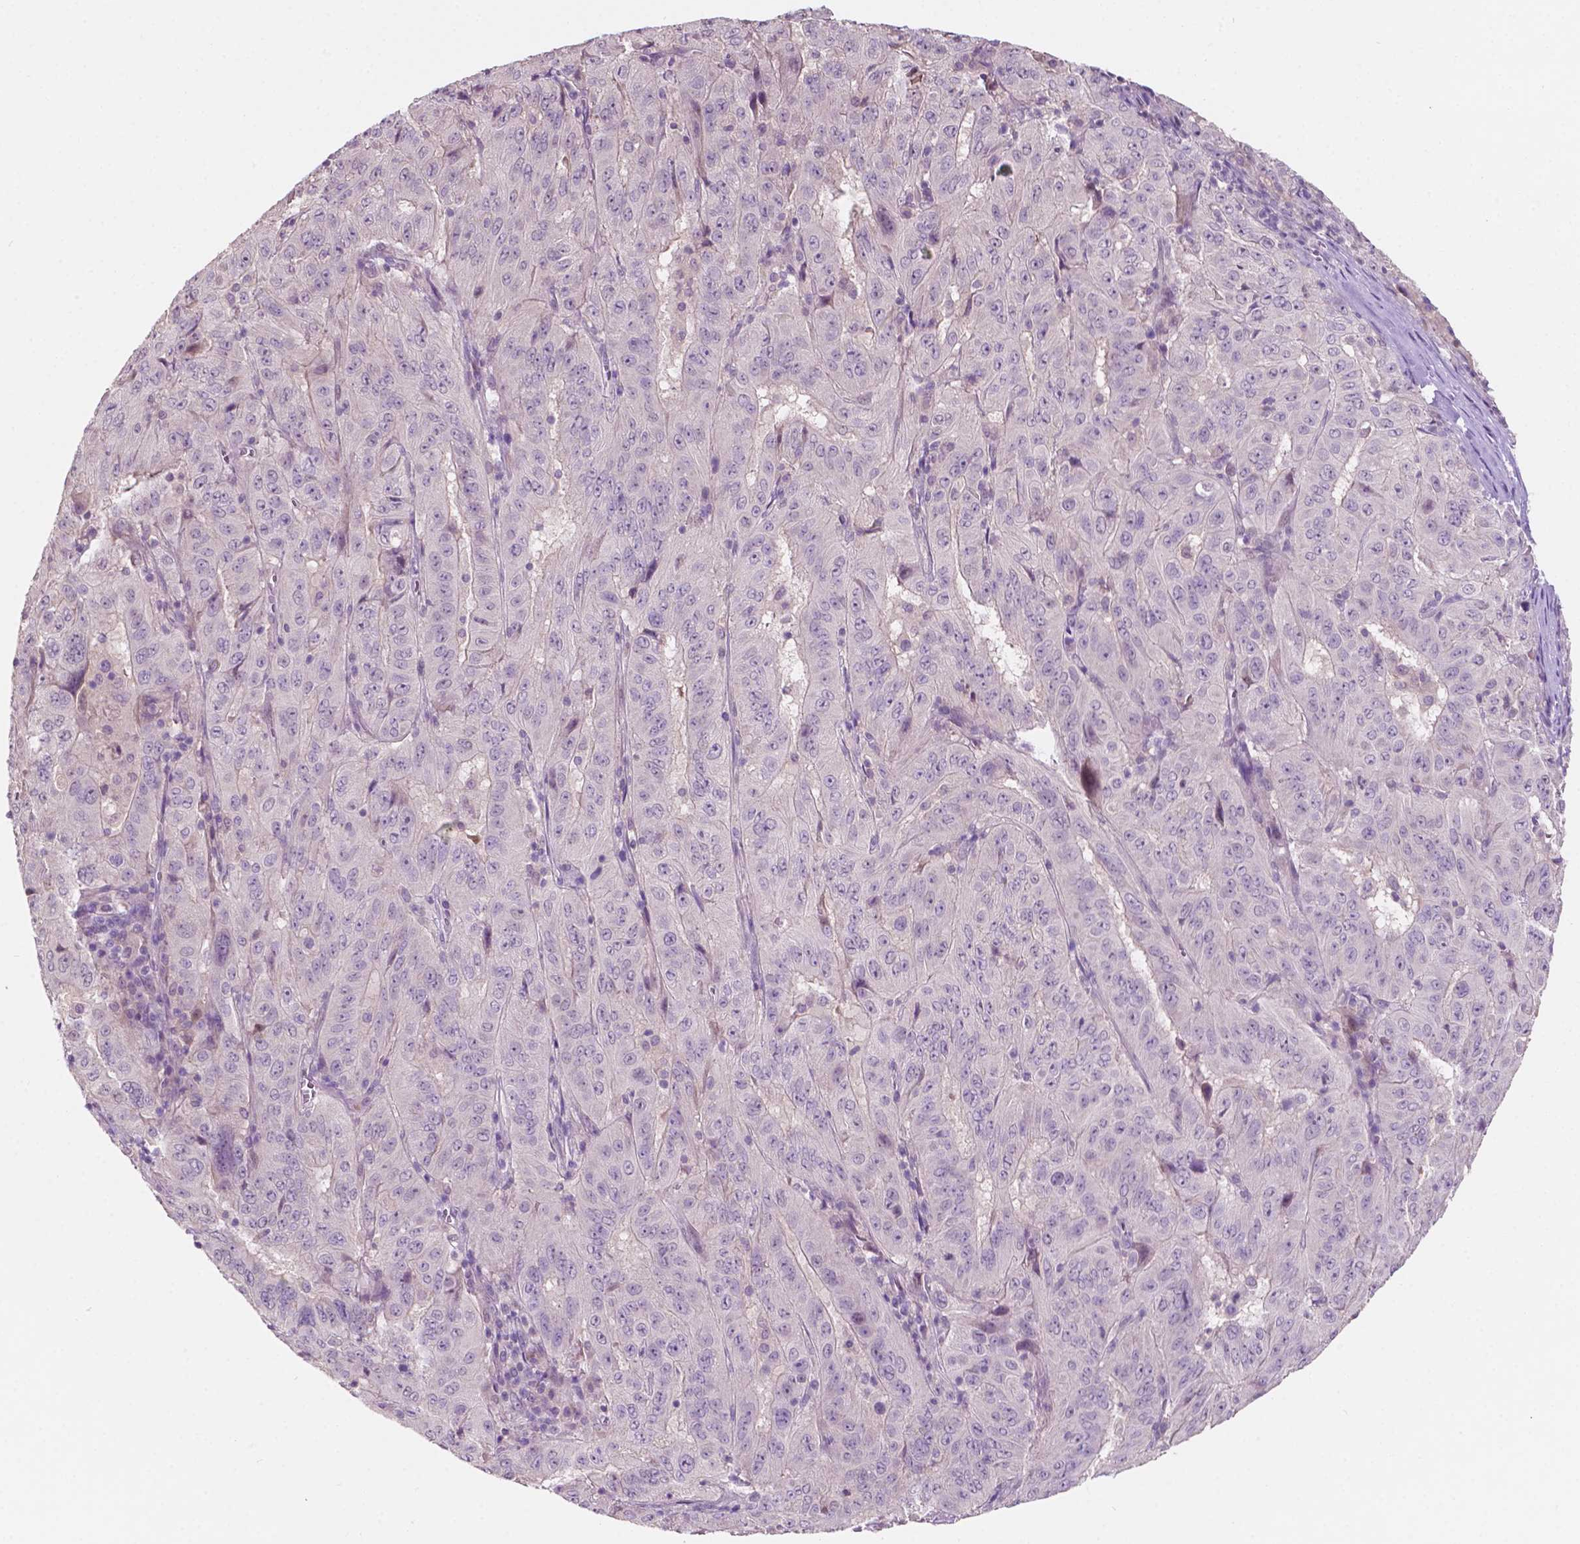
{"staining": {"intensity": "negative", "quantity": "none", "location": "none"}, "tissue": "pancreatic cancer", "cell_type": "Tumor cells", "image_type": "cancer", "snomed": [{"axis": "morphology", "description": "Adenocarcinoma, NOS"}, {"axis": "topography", "description": "Pancreas"}], "caption": "IHC photomicrograph of human pancreatic adenocarcinoma stained for a protein (brown), which shows no staining in tumor cells.", "gene": "TM6SF2", "patient": {"sex": "male", "age": 63}}